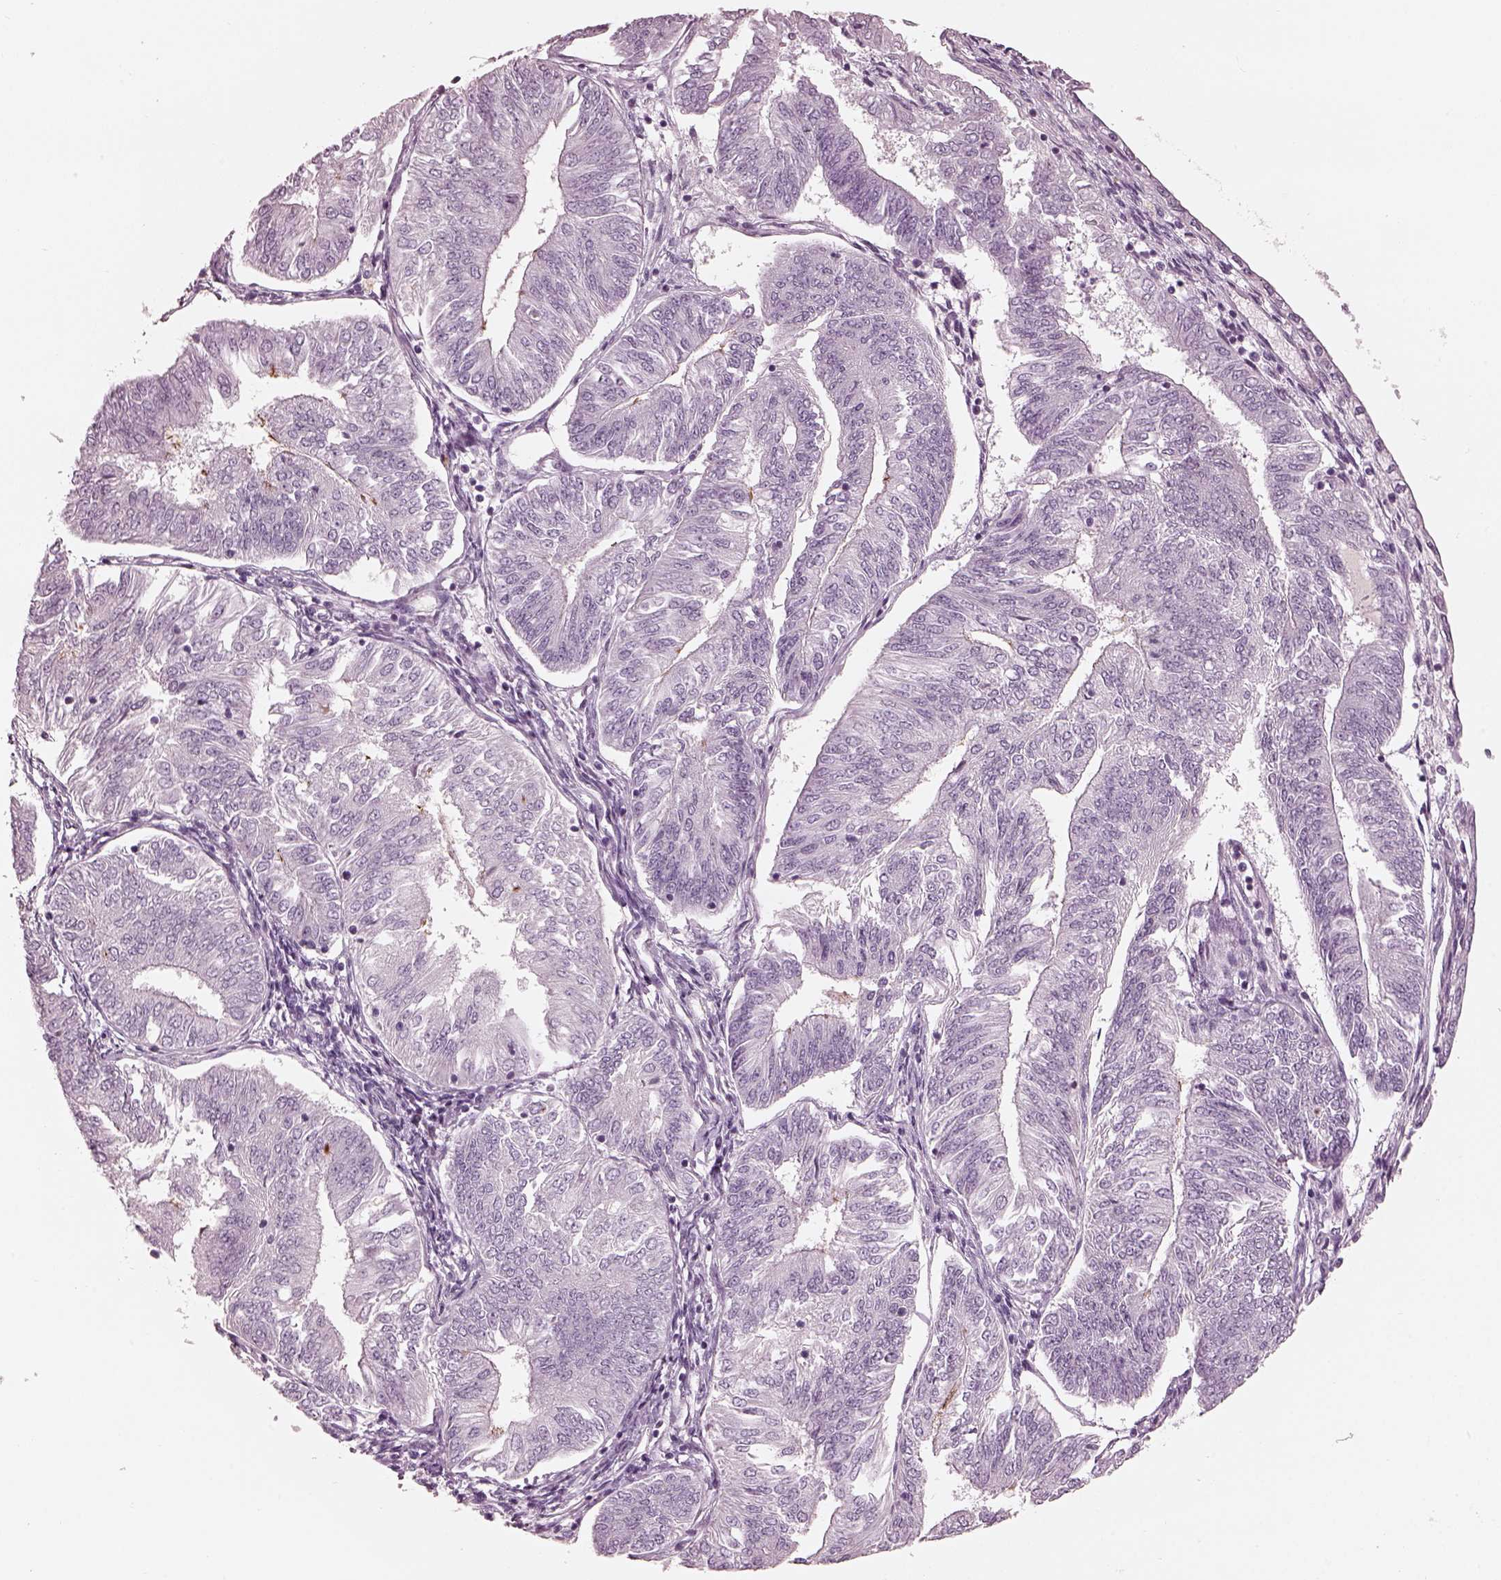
{"staining": {"intensity": "negative", "quantity": "none", "location": "none"}, "tissue": "endometrial cancer", "cell_type": "Tumor cells", "image_type": "cancer", "snomed": [{"axis": "morphology", "description": "Adenocarcinoma, NOS"}, {"axis": "topography", "description": "Endometrium"}], "caption": "Protein analysis of endometrial adenocarcinoma demonstrates no significant staining in tumor cells.", "gene": "RSPH9", "patient": {"sex": "female", "age": 58}}